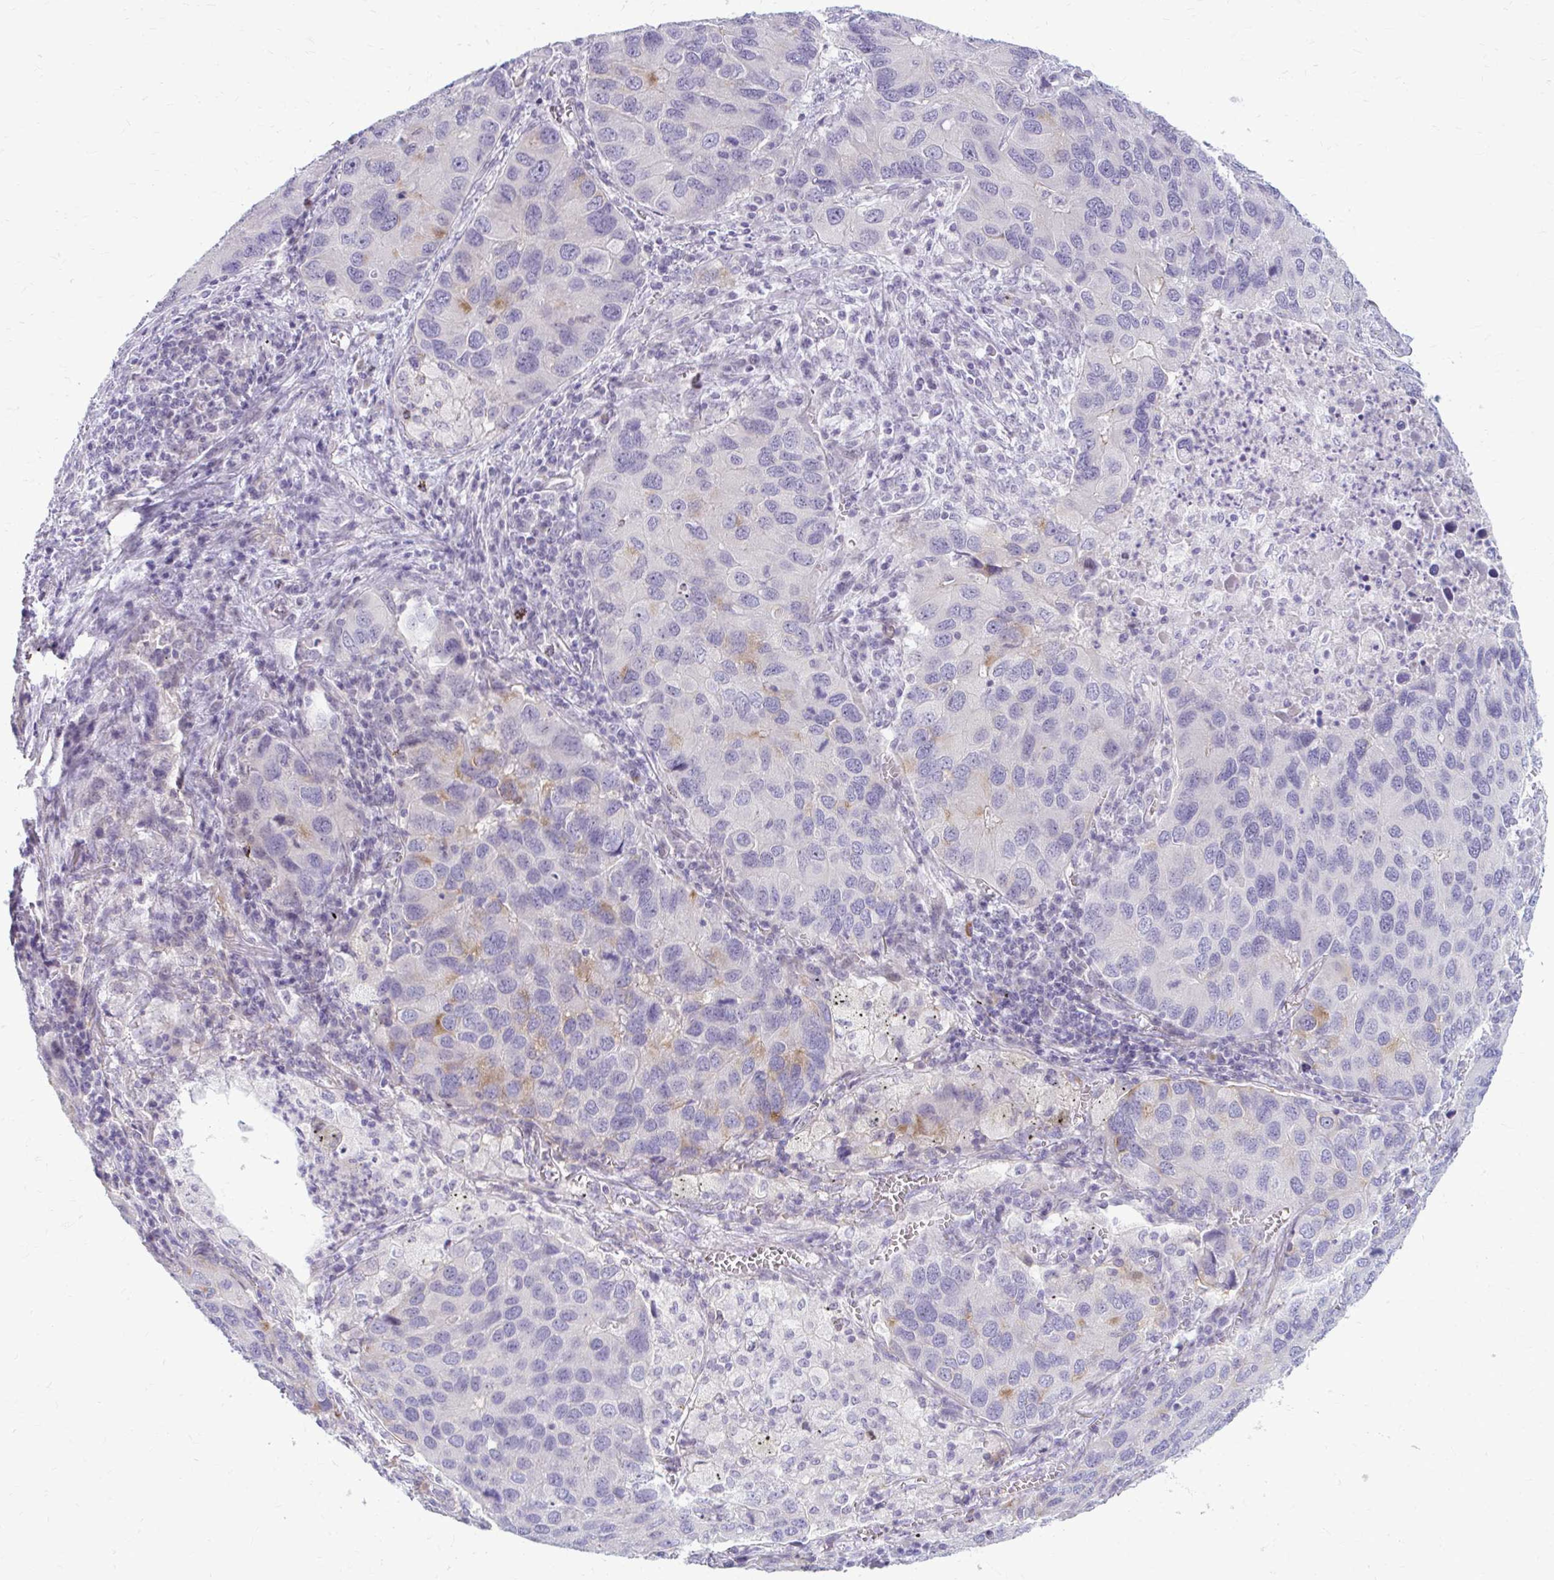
{"staining": {"intensity": "moderate", "quantity": "<25%", "location": "cytoplasmic/membranous"}, "tissue": "lung cancer", "cell_type": "Tumor cells", "image_type": "cancer", "snomed": [{"axis": "morphology", "description": "Aneuploidy"}, {"axis": "morphology", "description": "Adenocarcinoma, NOS"}, {"axis": "topography", "description": "Lymph node"}, {"axis": "topography", "description": "Lung"}], "caption": "Lung cancer (adenocarcinoma) stained with a brown dye reveals moderate cytoplasmic/membranous positive staining in about <25% of tumor cells.", "gene": "CHIA", "patient": {"sex": "female", "age": 74}}